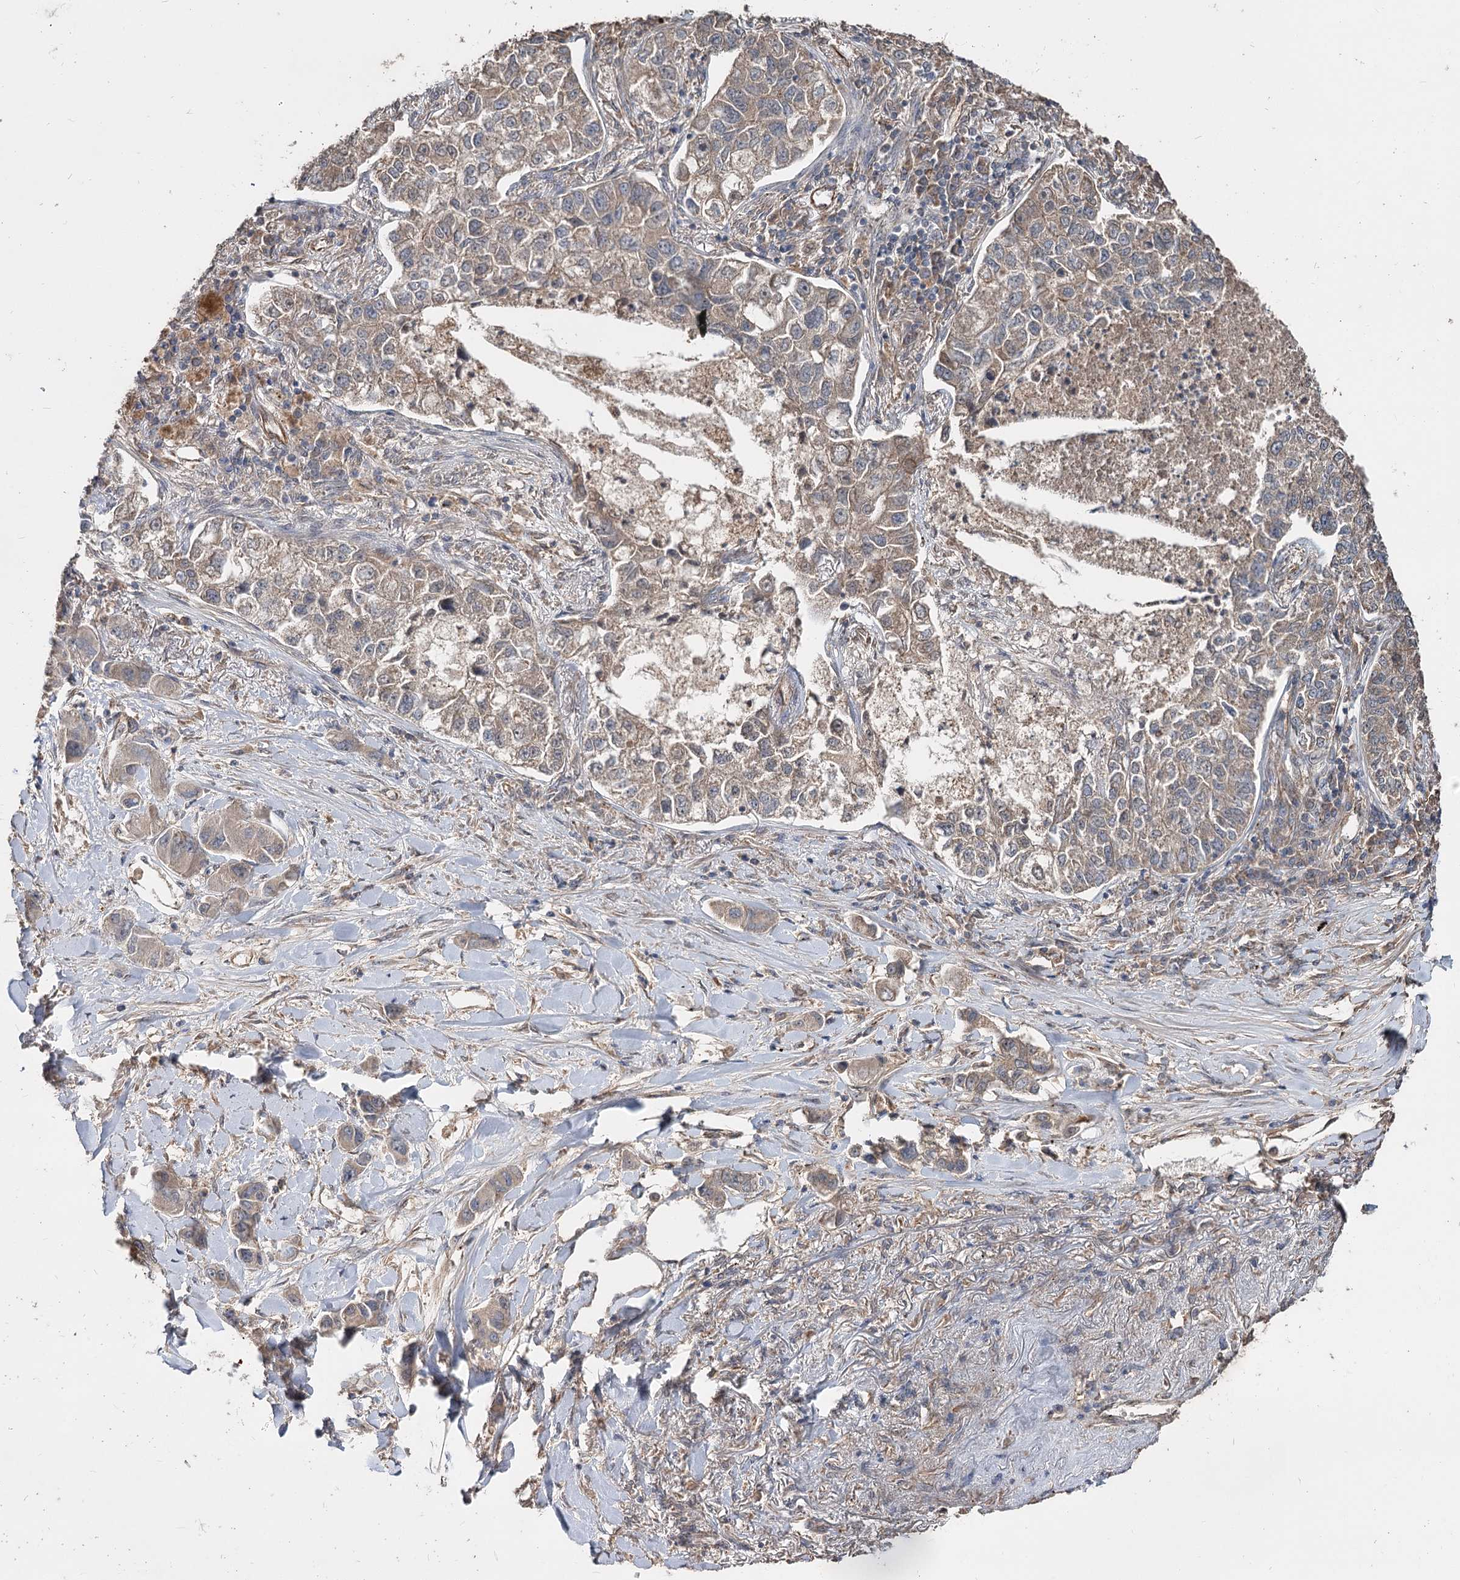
{"staining": {"intensity": "weak", "quantity": "25%-75%", "location": "cytoplasmic/membranous"}, "tissue": "lung cancer", "cell_type": "Tumor cells", "image_type": "cancer", "snomed": [{"axis": "morphology", "description": "Adenocarcinoma, NOS"}, {"axis": "topography", "description": "Lung"}], "caption": "Lung cancer (adenocarcinoma) was stained to show a protein in brown. There is low levels of weak cytoplasmic/membranous positivity in about 25%-75% of tumor cells.", "gene": "SPART", "patient": {"sex": "male", "age": 49}}